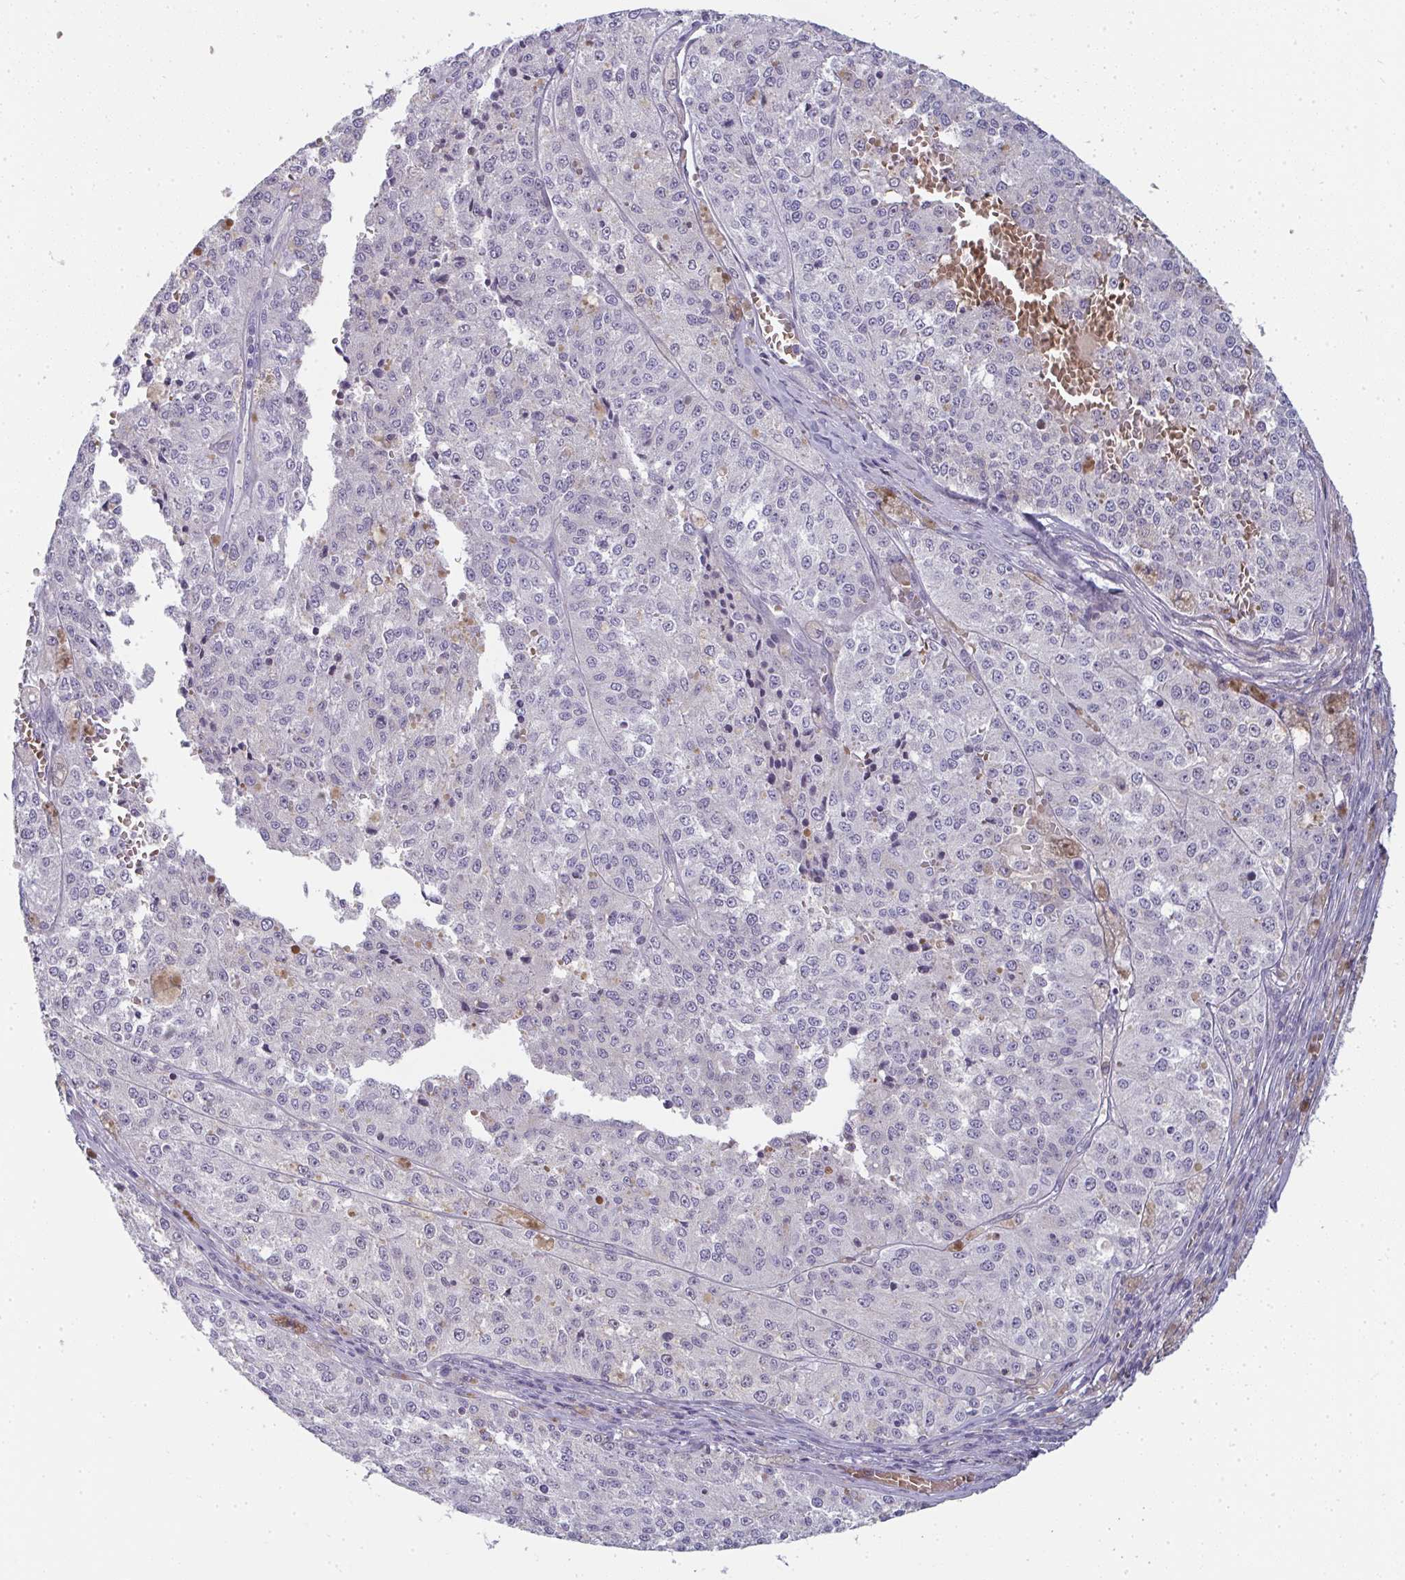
{"staining": {"intensity": "negative", "quantity": "none", "location": "none"}, "tissue": "melanoma", "cell_type": "Tumor cells", "image_type": "cancer", "snomed": [{"axis": "morphology", "description": "Malignant melanoma, Metastatic site"}, {"axis": "topography", "description": "Lymph node"}], "caption": "DAB immunohistochemical staining of melanoma reveals no significant expression in tumor cells.", "gene": "SHB", "patient": {"sex": "female", "age": 64}}